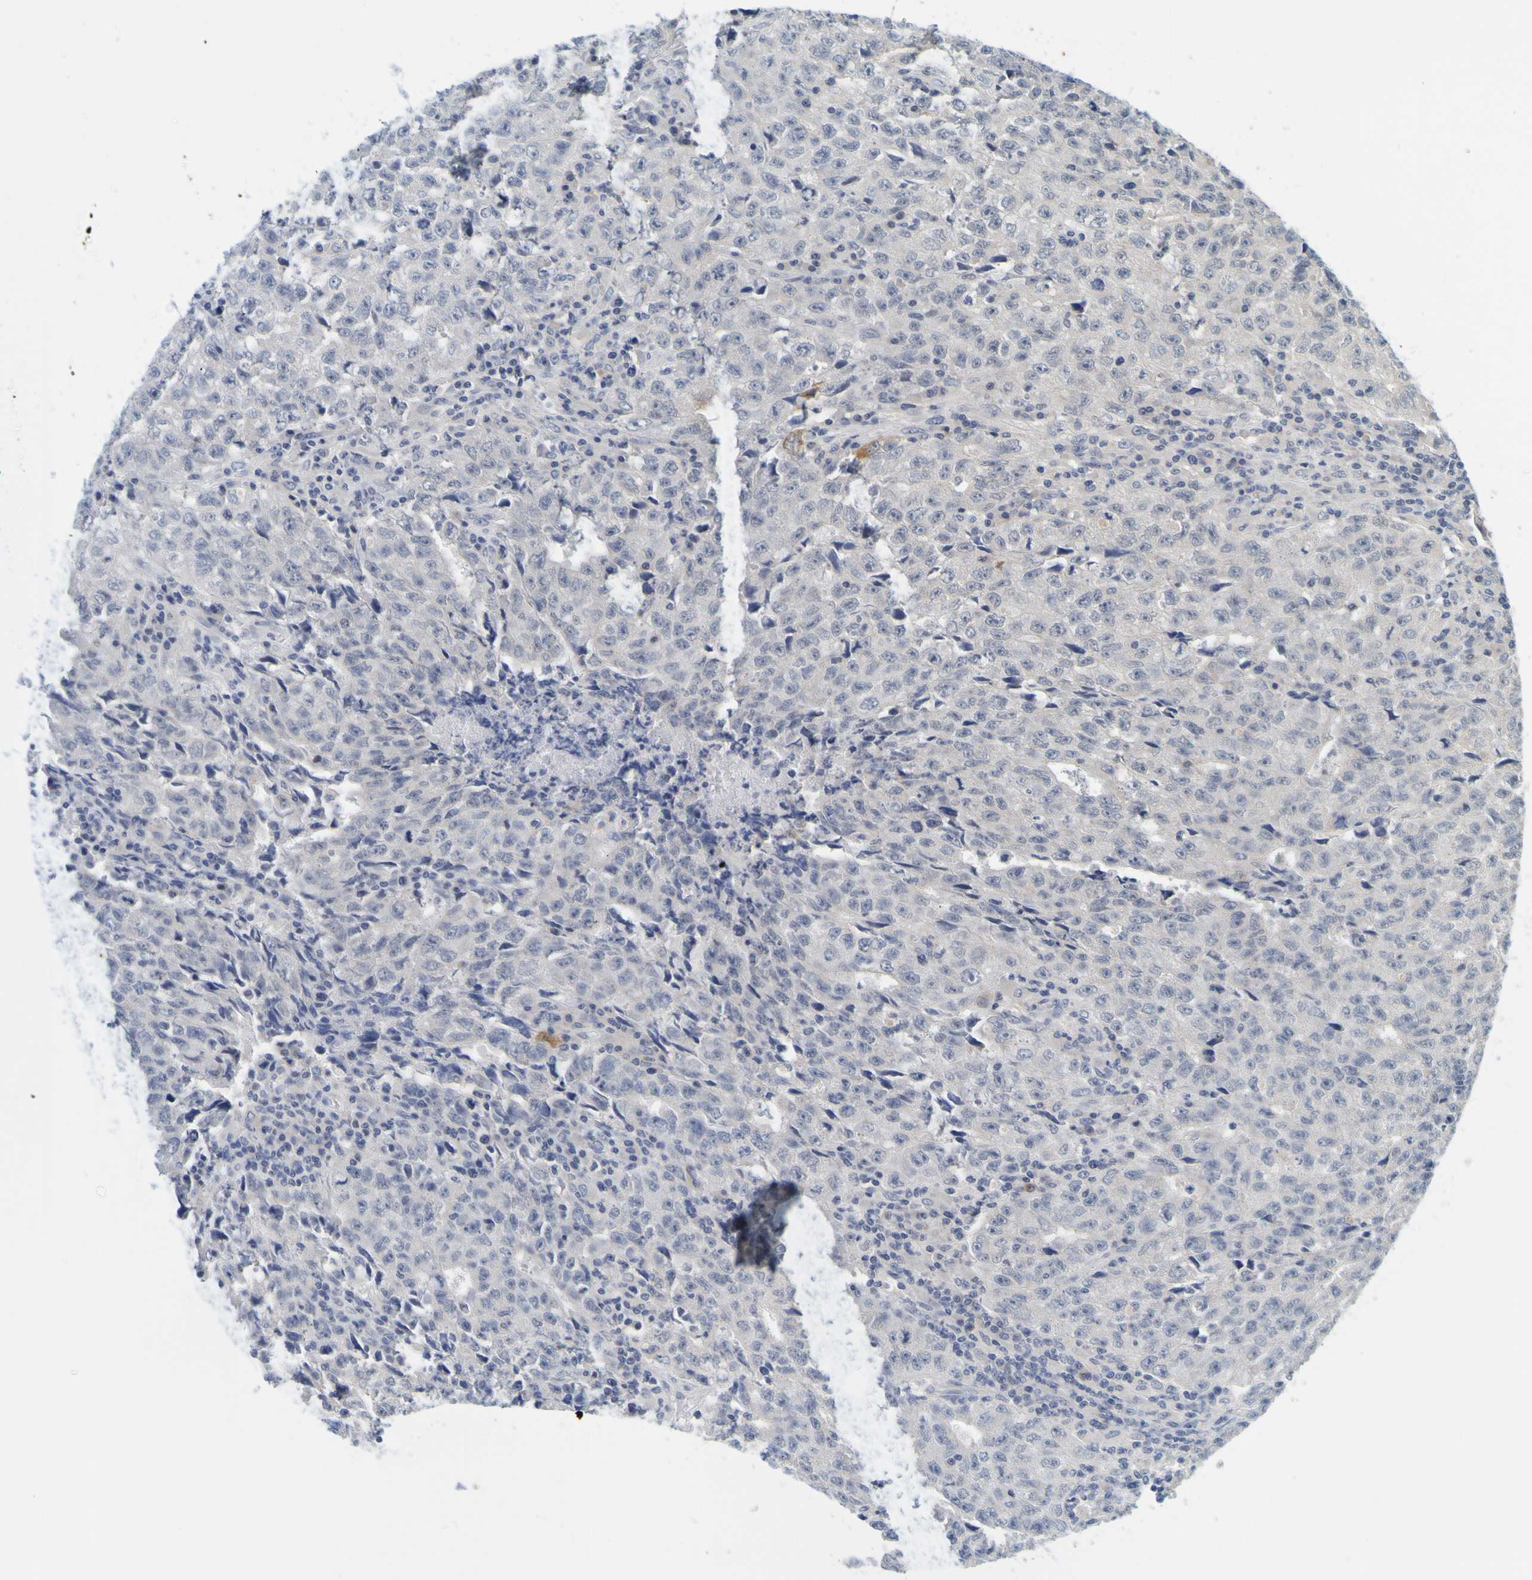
{"staining": {"intensity": "negative", "quantity": "none", "location": "none"}, "tissue": "testis cancer", "cell_type": "Tumor cells", "image_type": "cancer", "snomed": [{"axis": "morphology", "description": "Necrosis, NOS"}, {"axis": "morphology", "description": "Carcinoma, Embryonal, NOS"}, {"axis": "topography", "description": "Testis"}], "caption": "DAB (3,3'-diaminobenzidine) immunohistochemical staining of testis embryonal carcinoma exhibits no significant expression in tumor cells.", "gene": "ENDOU", "patient": {"sex": "male", "age": 19}}